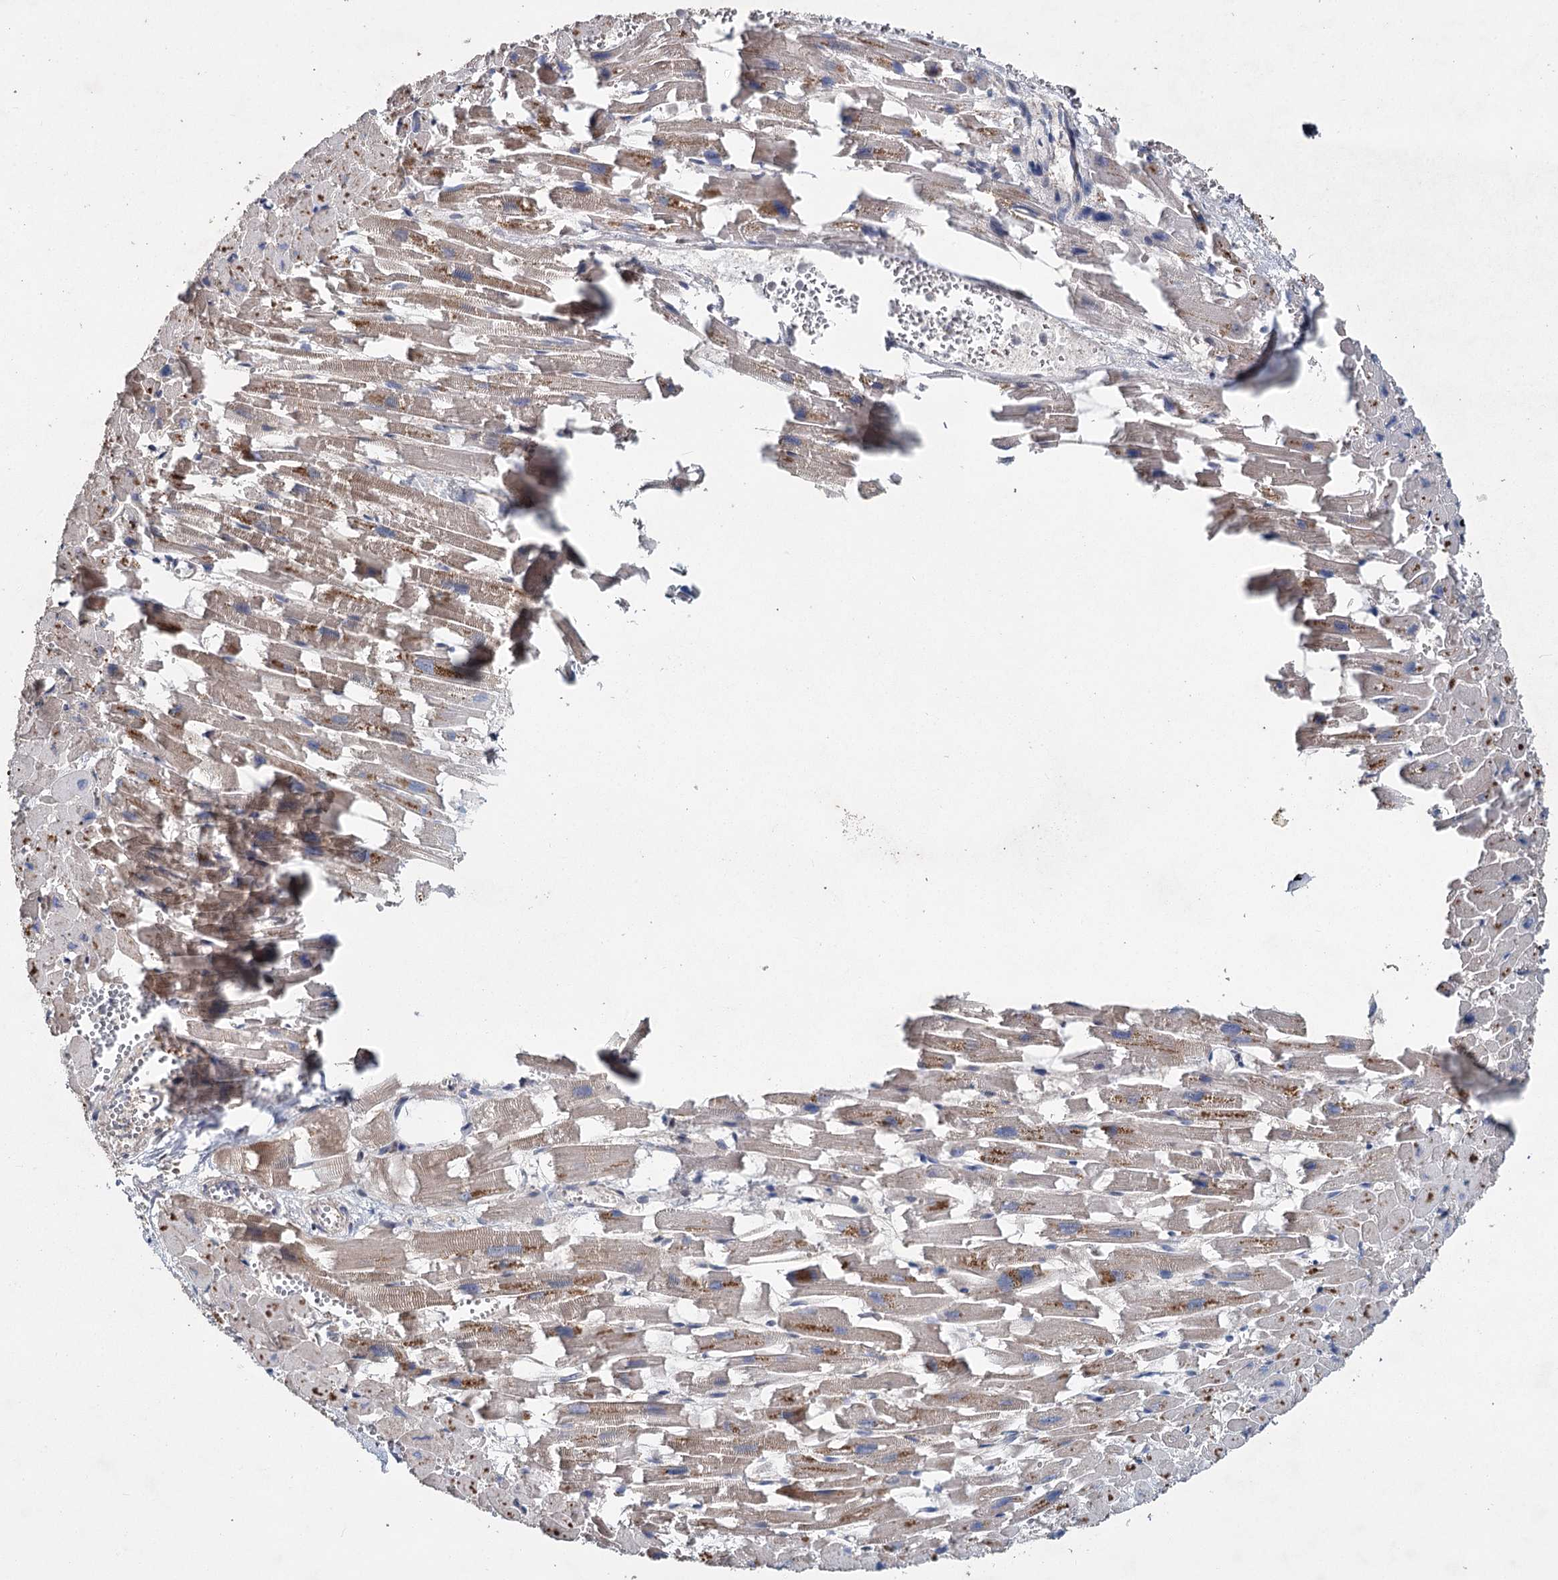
{"staining": {"intensity": "weak", "quantity": "25%-75%", "location": "cytoplasmic/membranous"}, "tissue": "heart muscle", "cell_type": "Cardiomyocytes", "image_type": "normal", "snomed": [{"axis": "morphology", "description": "Normal tissue, NOS"}, {"axis": "topography", "description": "Heart"}], "caption": "Human heart muscle stained with a protein marker reveals weak staining in cardiomyocytes.", "gene": "MYG1", "patient": {"sex": "female", "age": 64}}